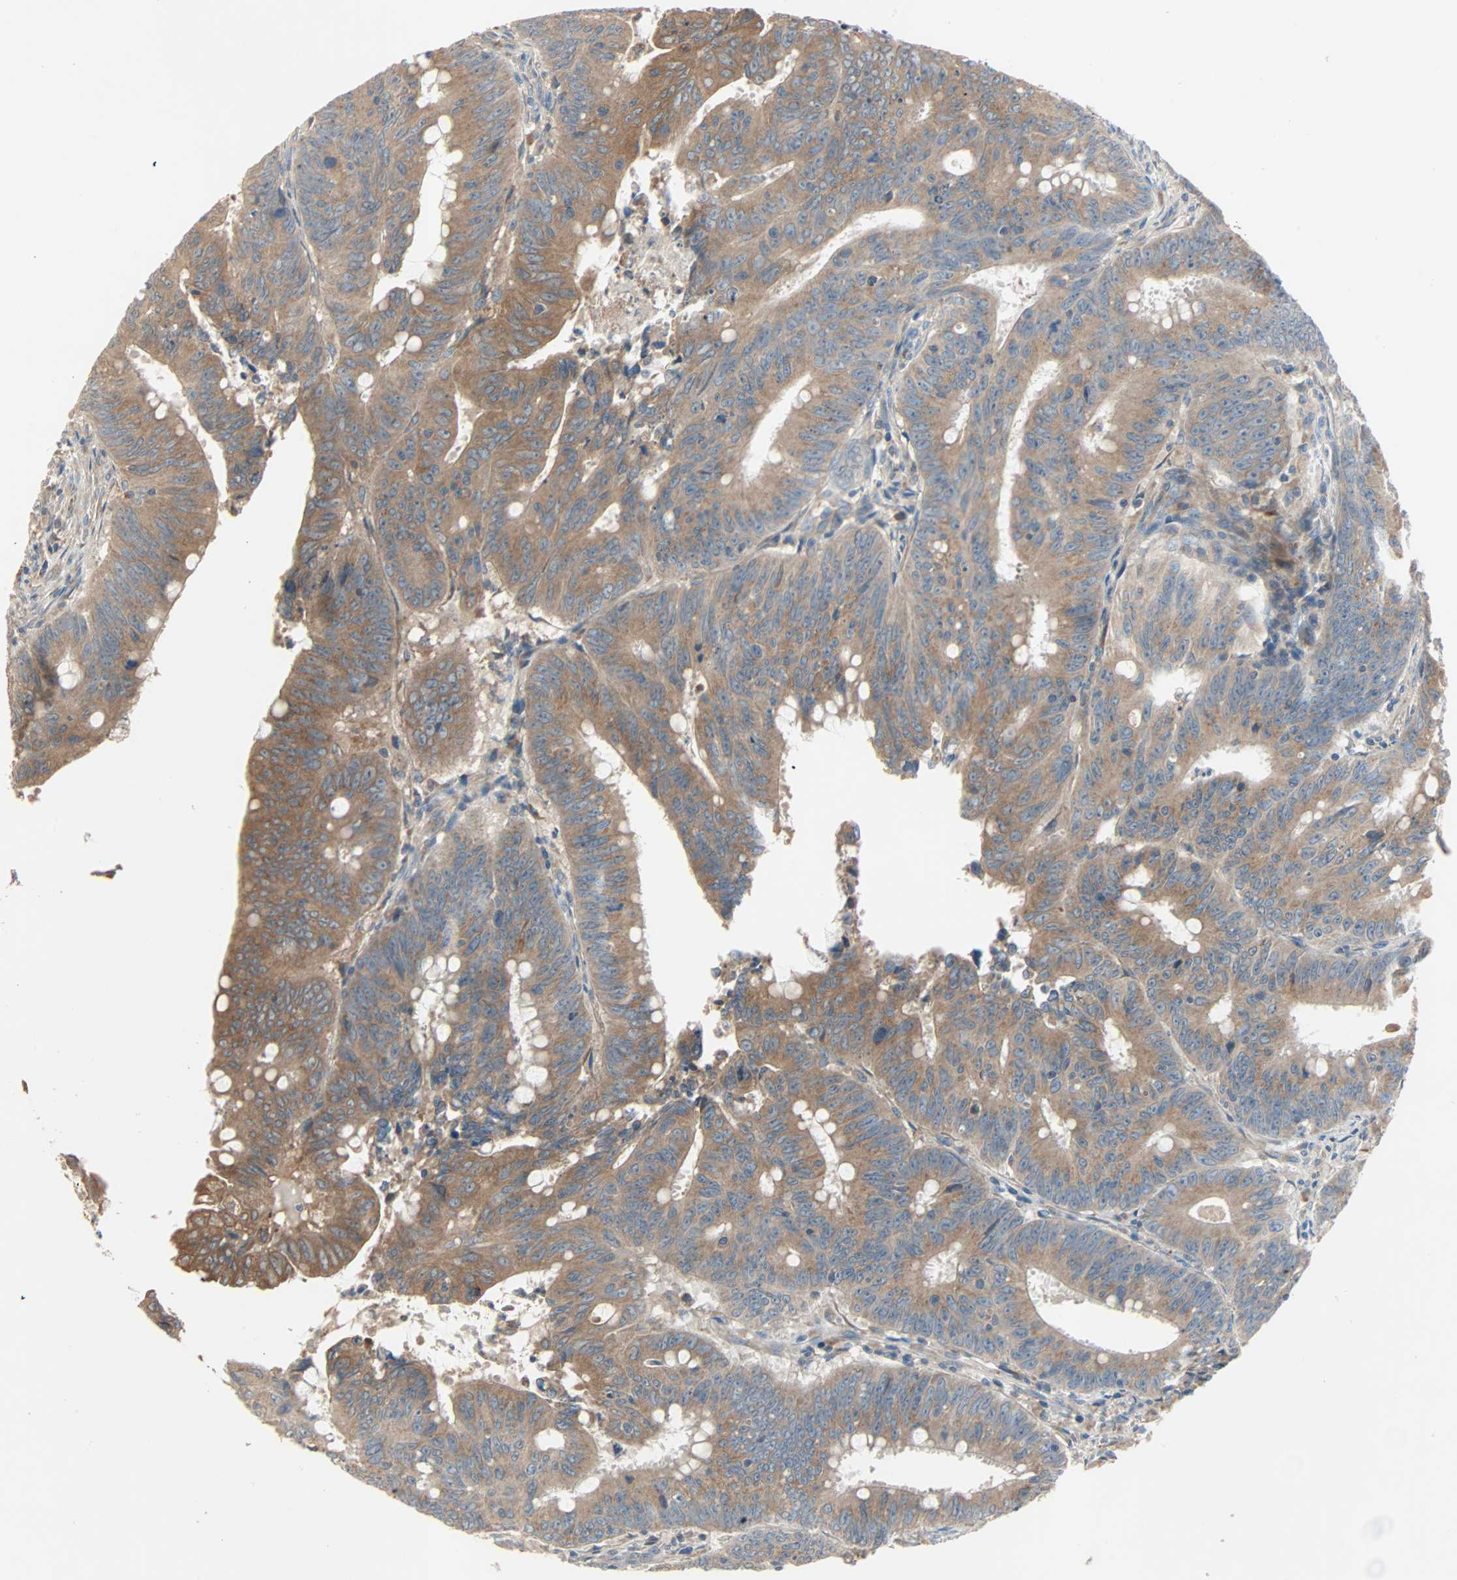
{"staining": {"intensity": "moderate", "quantity": ">75%", "location": "cytoplasmic/membranous"}, "tissue": "colorectal cancer", "cell_type": "Tumor cells", "image_type": "cancer", "snomed": [{"axis": "morphology", "description": "Adenocarcinoma, NOS"}, {"axis": "topography", "description": "Colon"}], "caption": "The image shows immunohistochemical staining of colorectal adenocarcinoma. There is moderate cytoplasmic/membranous staining is appreciated in about >75% of tumor cells. Using DAB (brown) and hematoxylin (blue) stains, captured at high magnification using brightfield microscopy.", "gene": "XYLT1", "patient": {"sex": "male", "age": 45}}